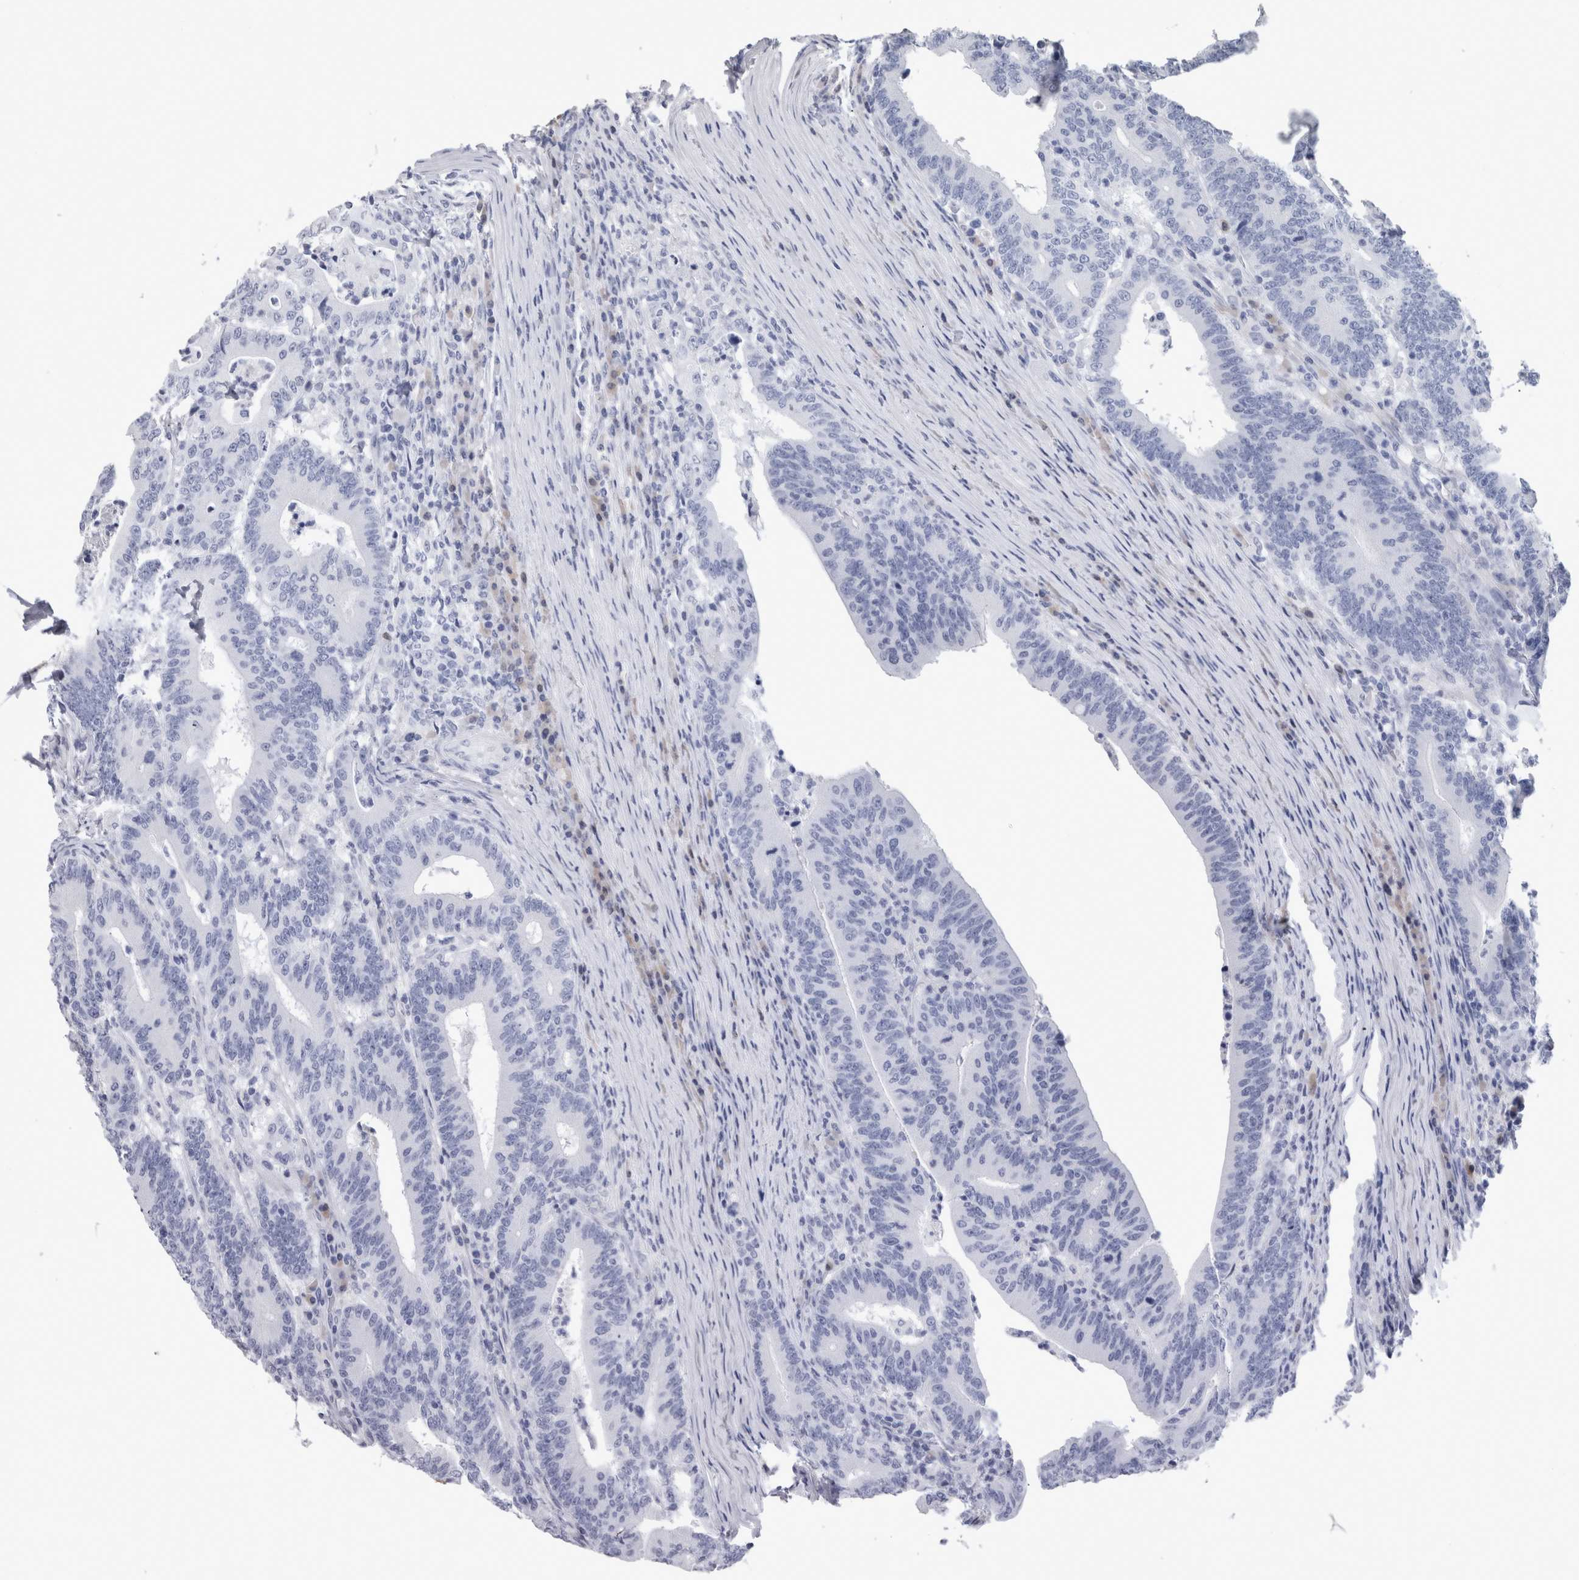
{"staining": {"intensity": "negative", "quantity": "none", "location": "none"}, "tissue": "colorectal cancer", "cell_type": "Tumor cells", "image_type": "cancer", "snomed": [{"axis": "morphology", "description": "Adenocarcinoma, NOS"}, {"axis": "topography", "description": "Colon"}], "caption": "There is no significant expression in tumor cells of colorectal adenocarcinoma.", "gene": "CA8", "patient": {"sex": "female", "age": 66}}